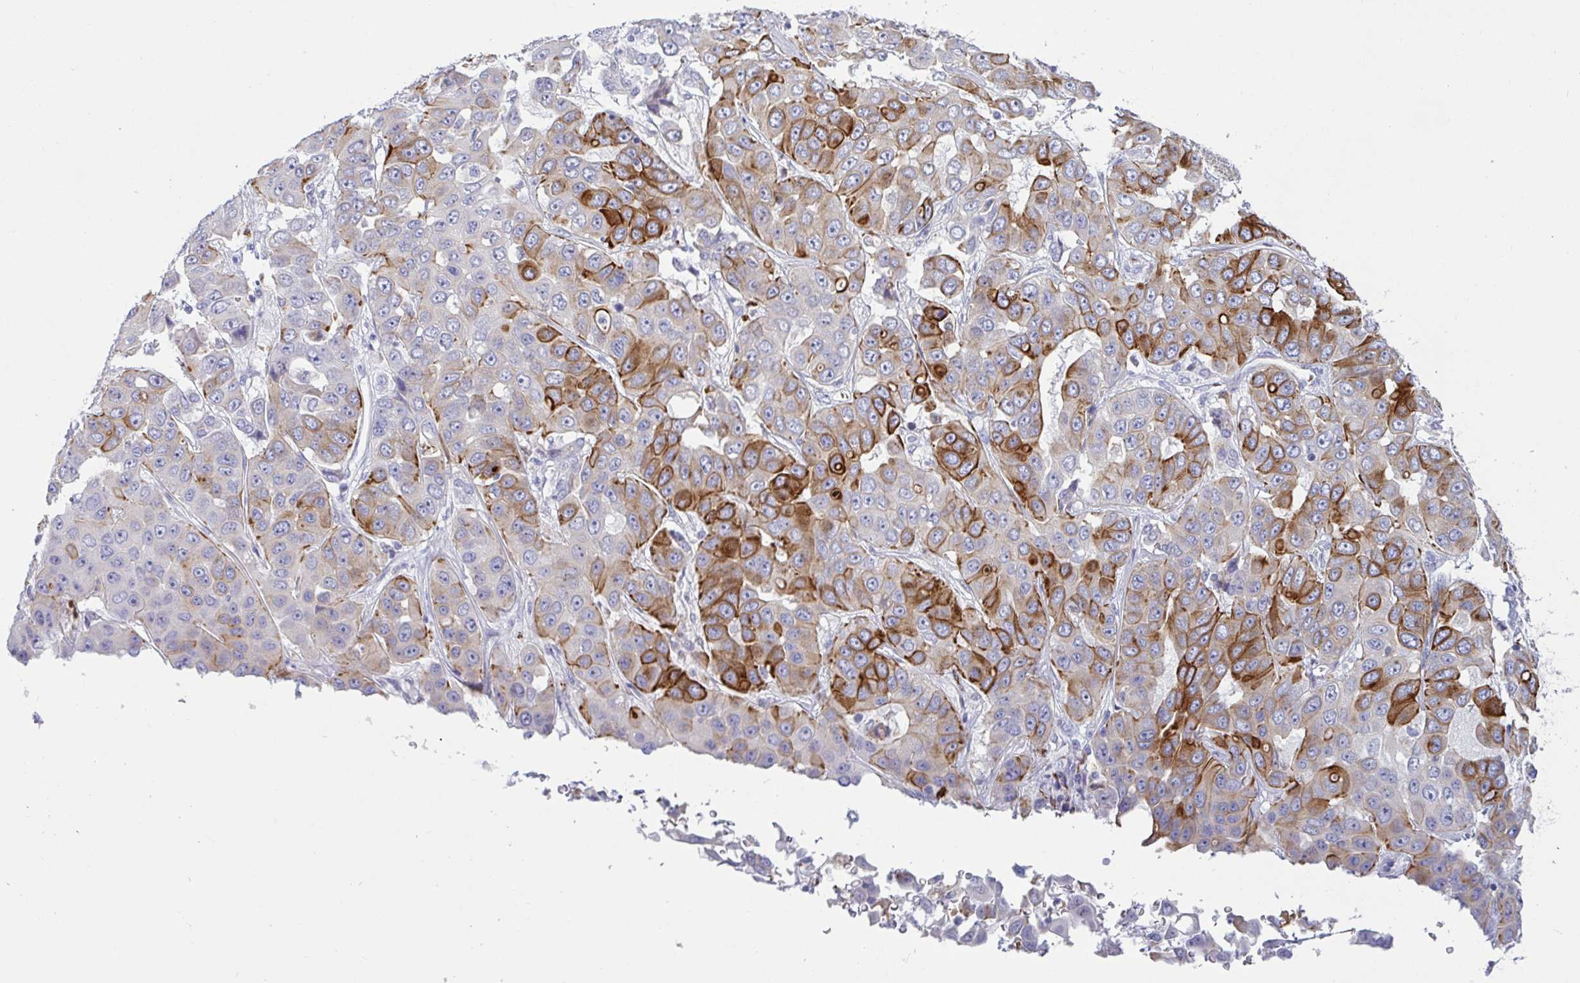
{"staining": {"intensity": "strong", "quantity": "<25%", "location": "cytoplasmic/membranous"}, "tissue": "liver cancer", "cell_type": "Tumor cells", "image_type": "cancer", "snomed": [{"axis": "morphology", "description": "Cholangiocarcinoma"}, {"axis": "topography", "description": "Liver"}], "caption": "DAB (3,3'-diaminobenzidine) immunohistochemical staining of liver cholangiocarcinoma demonstrates strong cytoplasmic/membranous protein staining in approximately <25% of tumor cells. Nuclei are stained in blue.", "gene": "TAS2R38", "patient": {"sex": "female", "age": 52}}